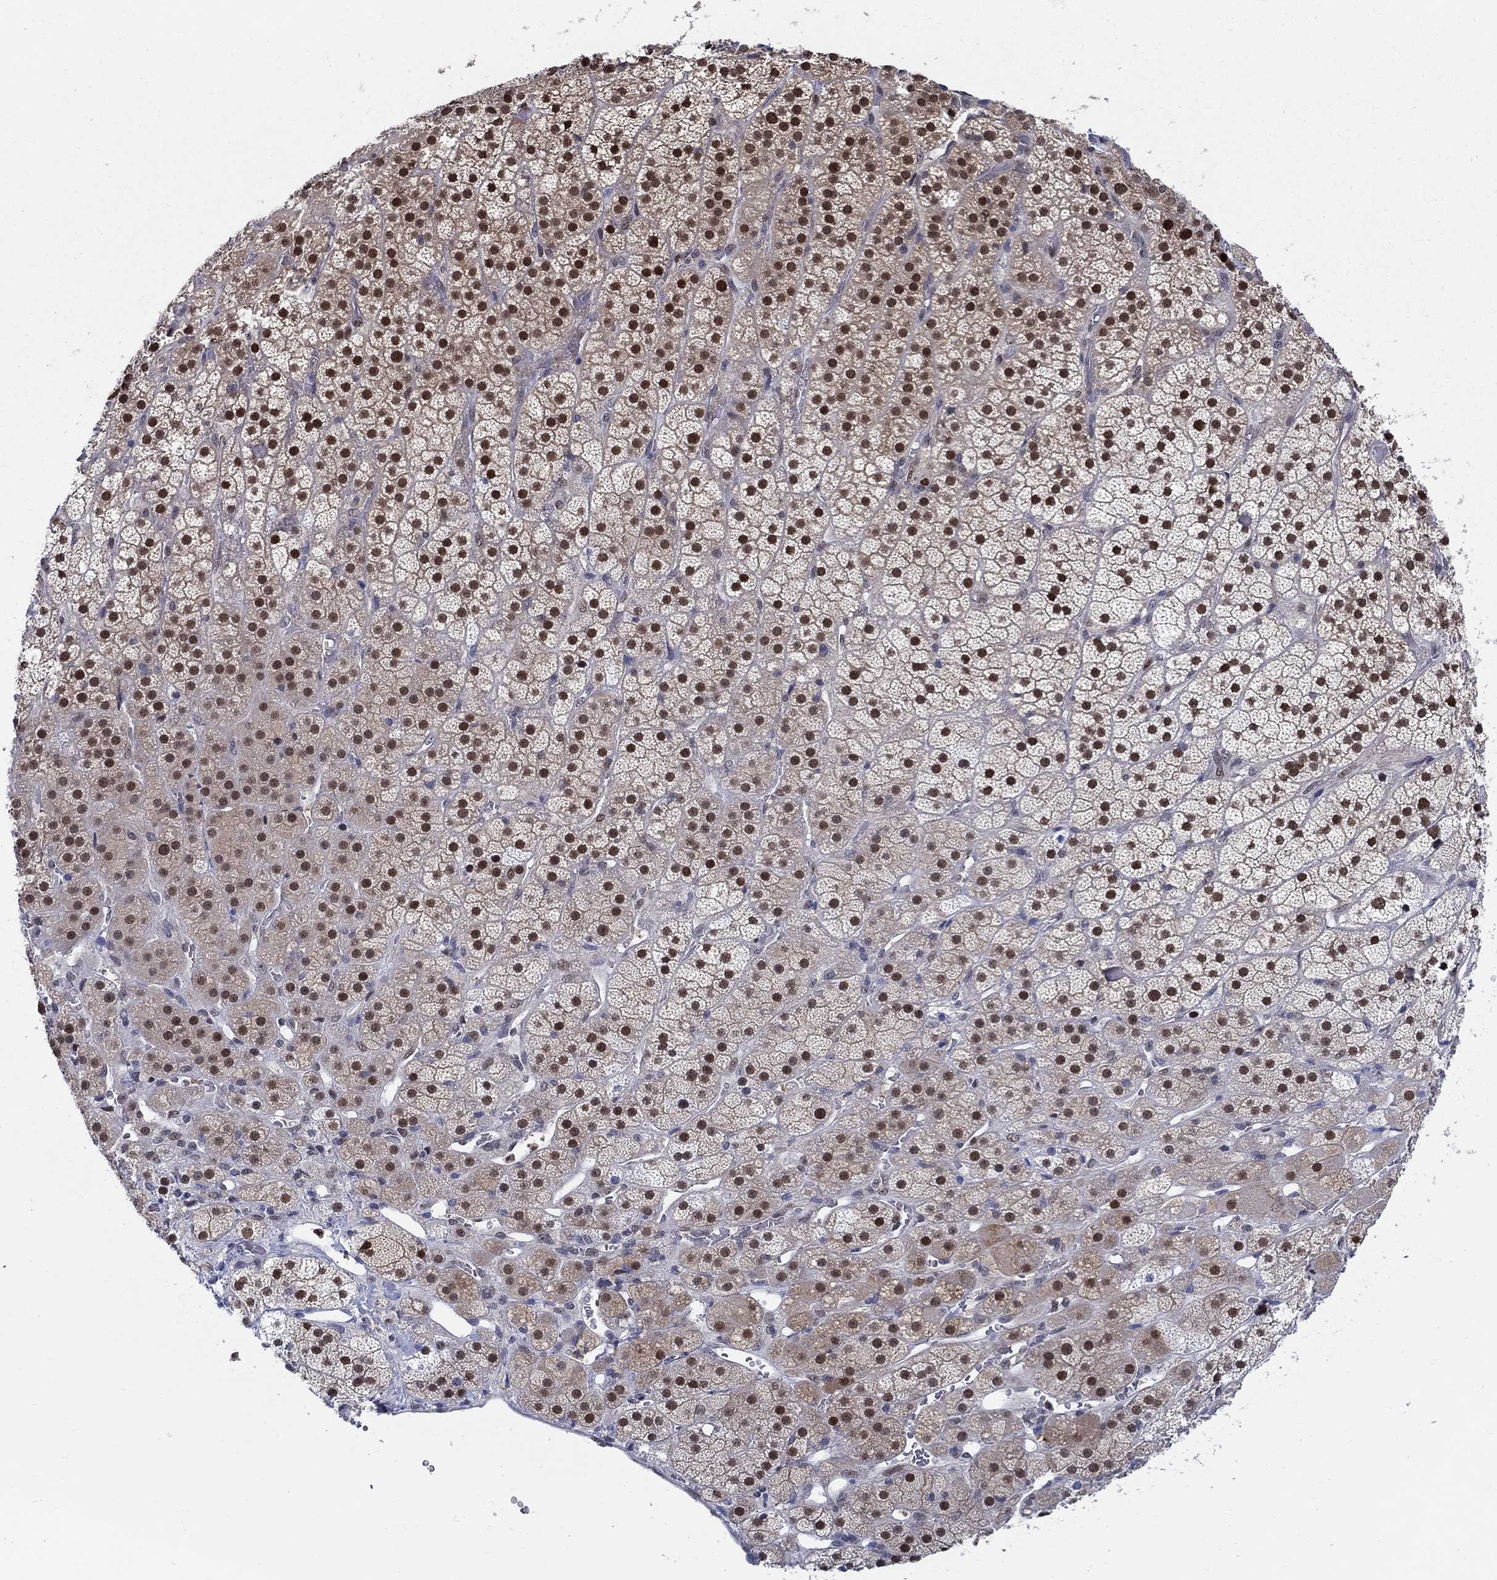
{"staining": {"intensity": "strong", "quantity": ">75%", "location": "nuclear"}, "tissue": "adrenal gland", "cell_type": "Glandular cells", "image_type": "normal", "snomed": [{"axis": "morphology", "description": "Normal tissue, NOS"}, {"axis": "topography", "description": "Adrenal gland"}], "caption": "This photomicrograph exhibits benign adrenal gland stained with immunohistochemistry to label a protein in brown. The nuclear of glandular cells show strong positivity for the protein. Nuclei are counter-stained blue.", "gene": "ZNF594", "patient": {"sex": "male", "age": 57}}